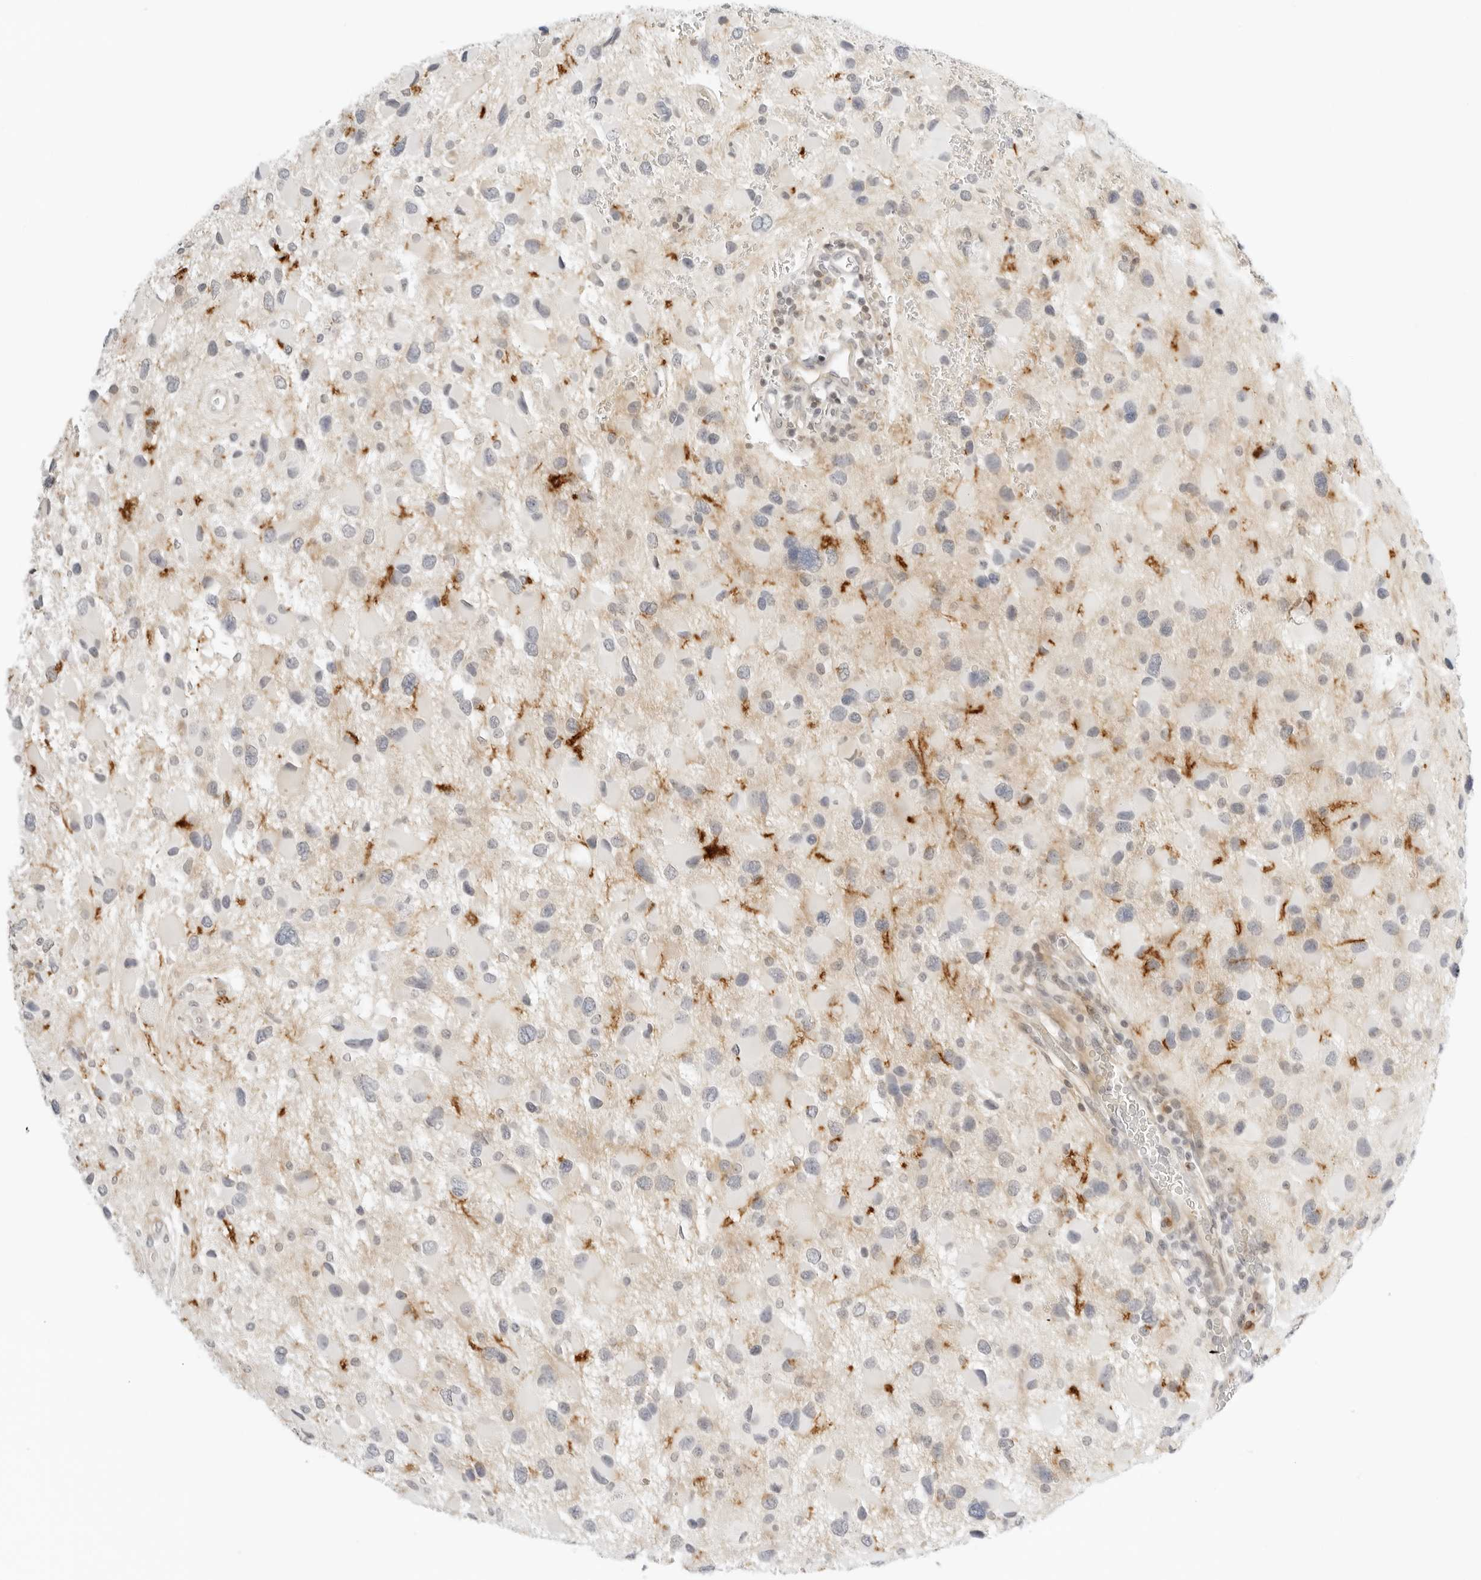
{"staining": {"intensity": "negative", "quantity": "none", "location": "none"}, "tissue": "glioma", "cell_type": "Tumor cells", "image_type": "cancer", "snomed": [{"axis": "morphology", "description": "Glioma, malignant, High grade"}, {"axis": "topography", "description": "Brain"}], "caption": "Immunohistochemical staining of glioma demonstrates no significant staining in tumor cells. (DAB immunohistochemistry visualized using brightfield microscopy, high magnification).", "gene": "OSCP1", "patient": {"sex": "male", "age": 53}}